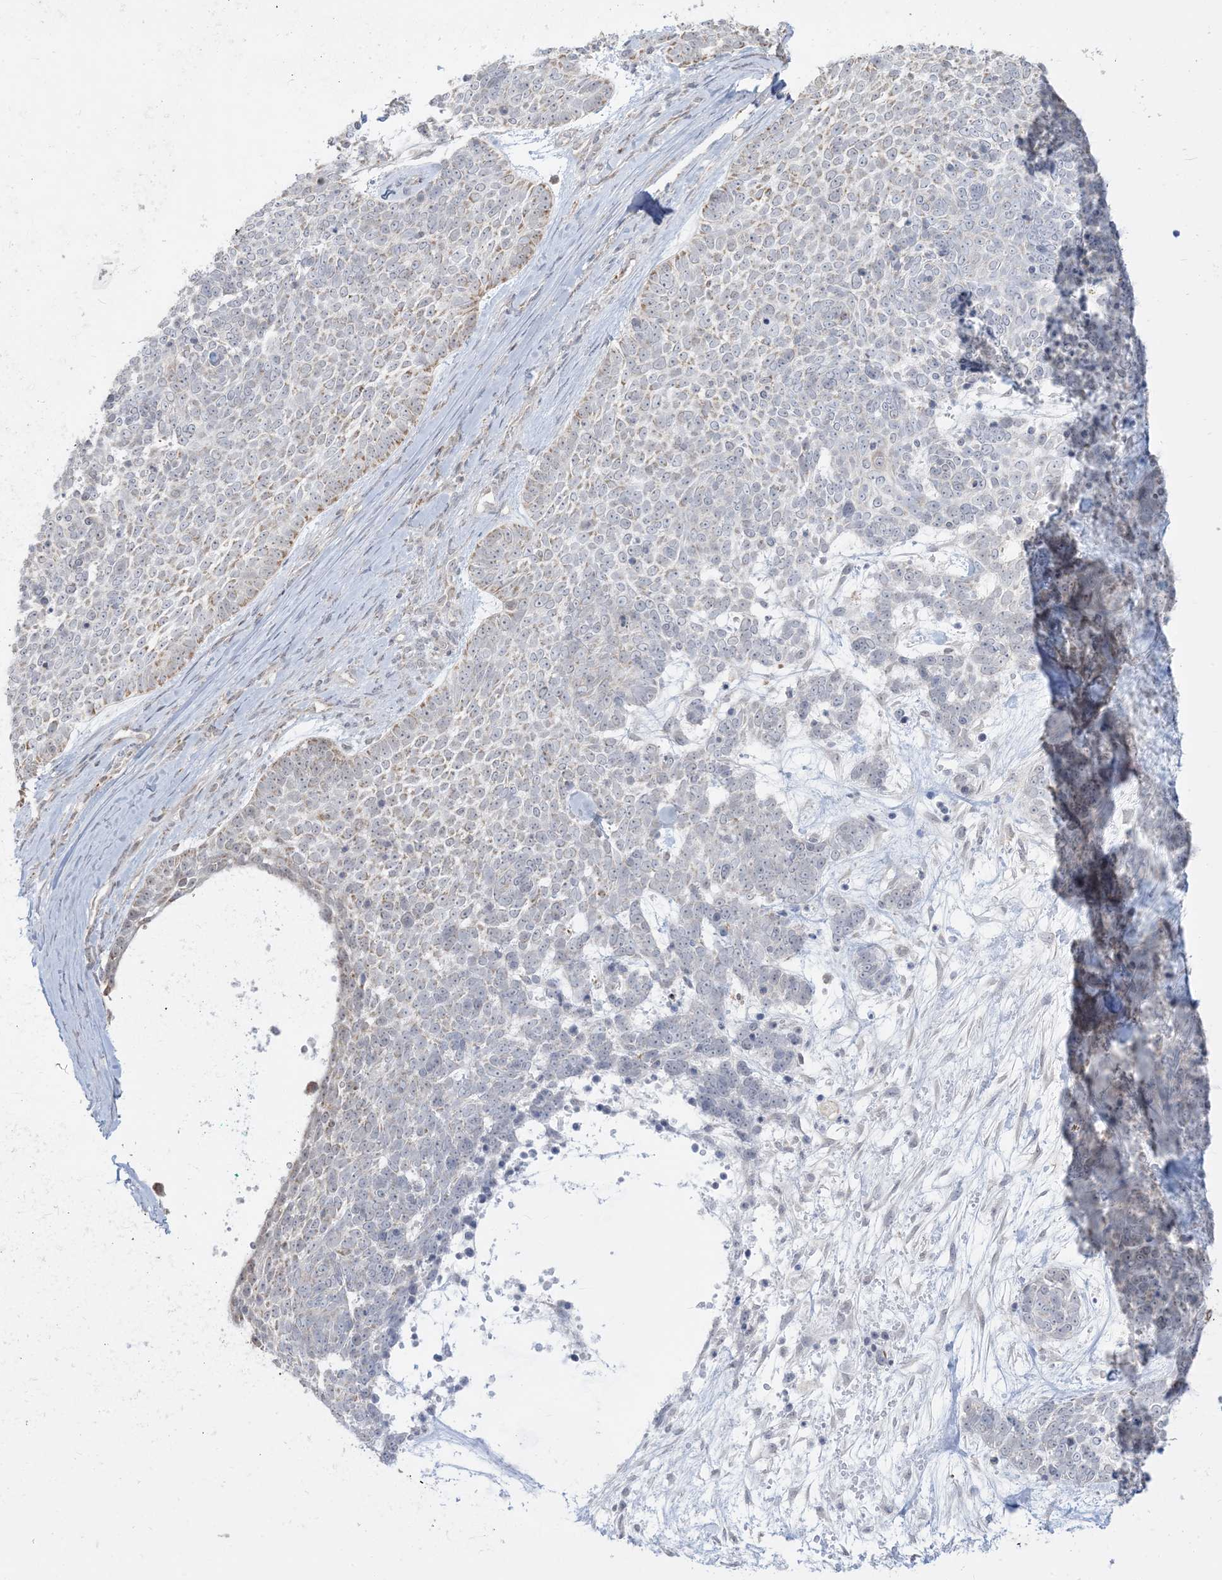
{"staining": {"intensity": "weak", "quantity": "25%-75%", "location": "cytoplasmic/membranous"}, "tissue": "skin cancer", "cell_type": "Tumor cells", "image_type": "cancer", "snomed": [{"axis": "morphology", "description": "Basal cell carcinoma"}, {"axis": "topography", "description": "Skin"}], "caption": "Immunohistochemical staining of human skin basal cell carcinoma reveals low levels of weak cytoplasmic/membranous positivity in approximately 25%-75% of tumor cells.", "gene": "KANSL3", "patient": {"sex": "female", "age": 81}}